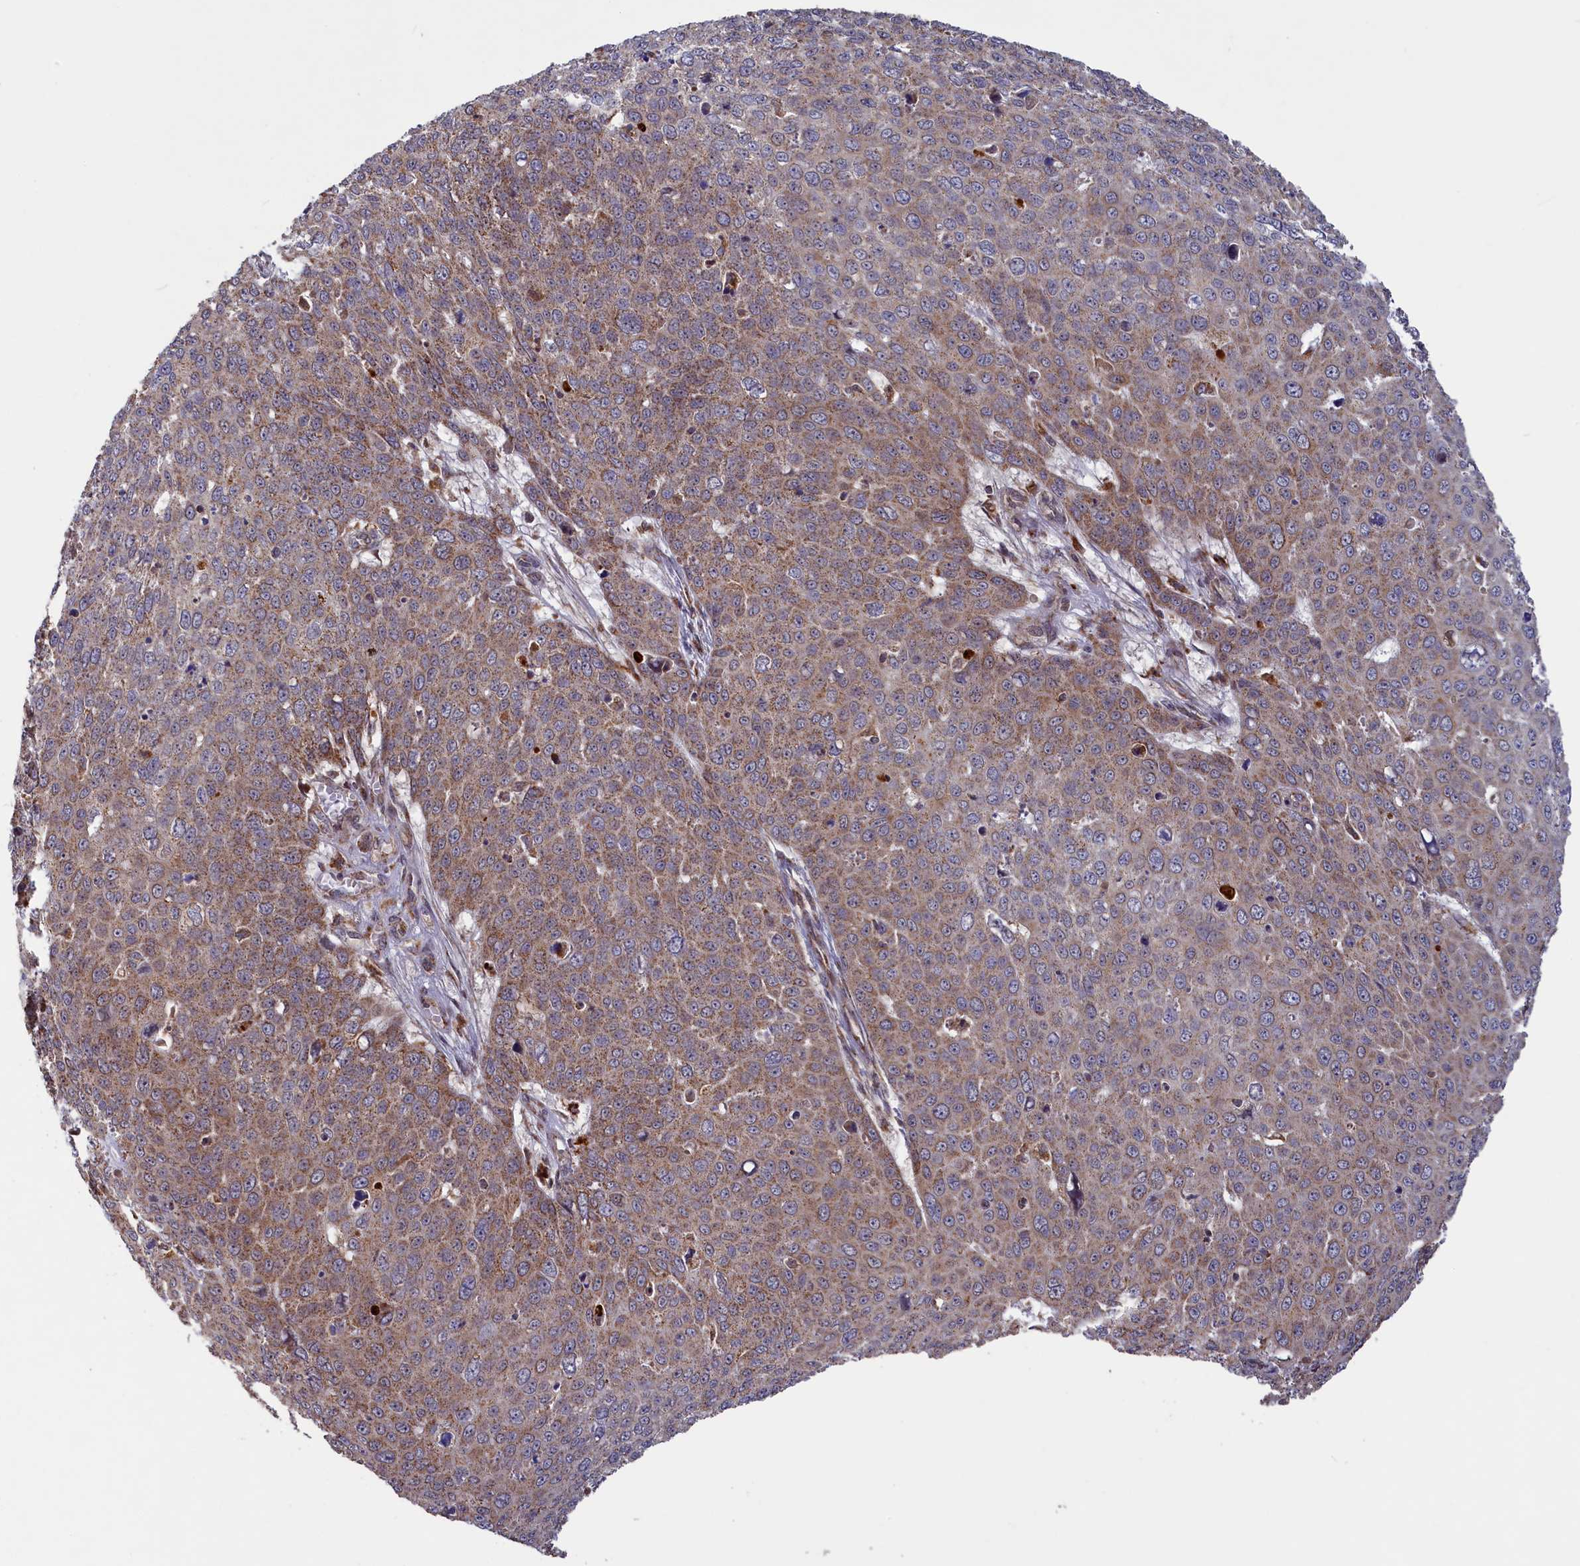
{"staining": {"intensity": "moderate", "quantity": ">75%", "location": "cytoplasmic/membranous"}, "tissue": "skin cancer", "cell_type": "Tumor cells", "image_type": "cancer", "snomed": [{"axis": "morphology", "description": "Squamous cell carcinoma, NOS"}, {"axis": "topography", "description": "Skin"}], "caption": "IHC photomicrograph of skin squamous cell carcinoma stained for a protein (brown), which shows medium levels of moderate cytoplasmic/membranous expression in approximately >75% of tumor cells.", "gene": "DUS3L", "patient": {"sex": "male", "age": 71}}